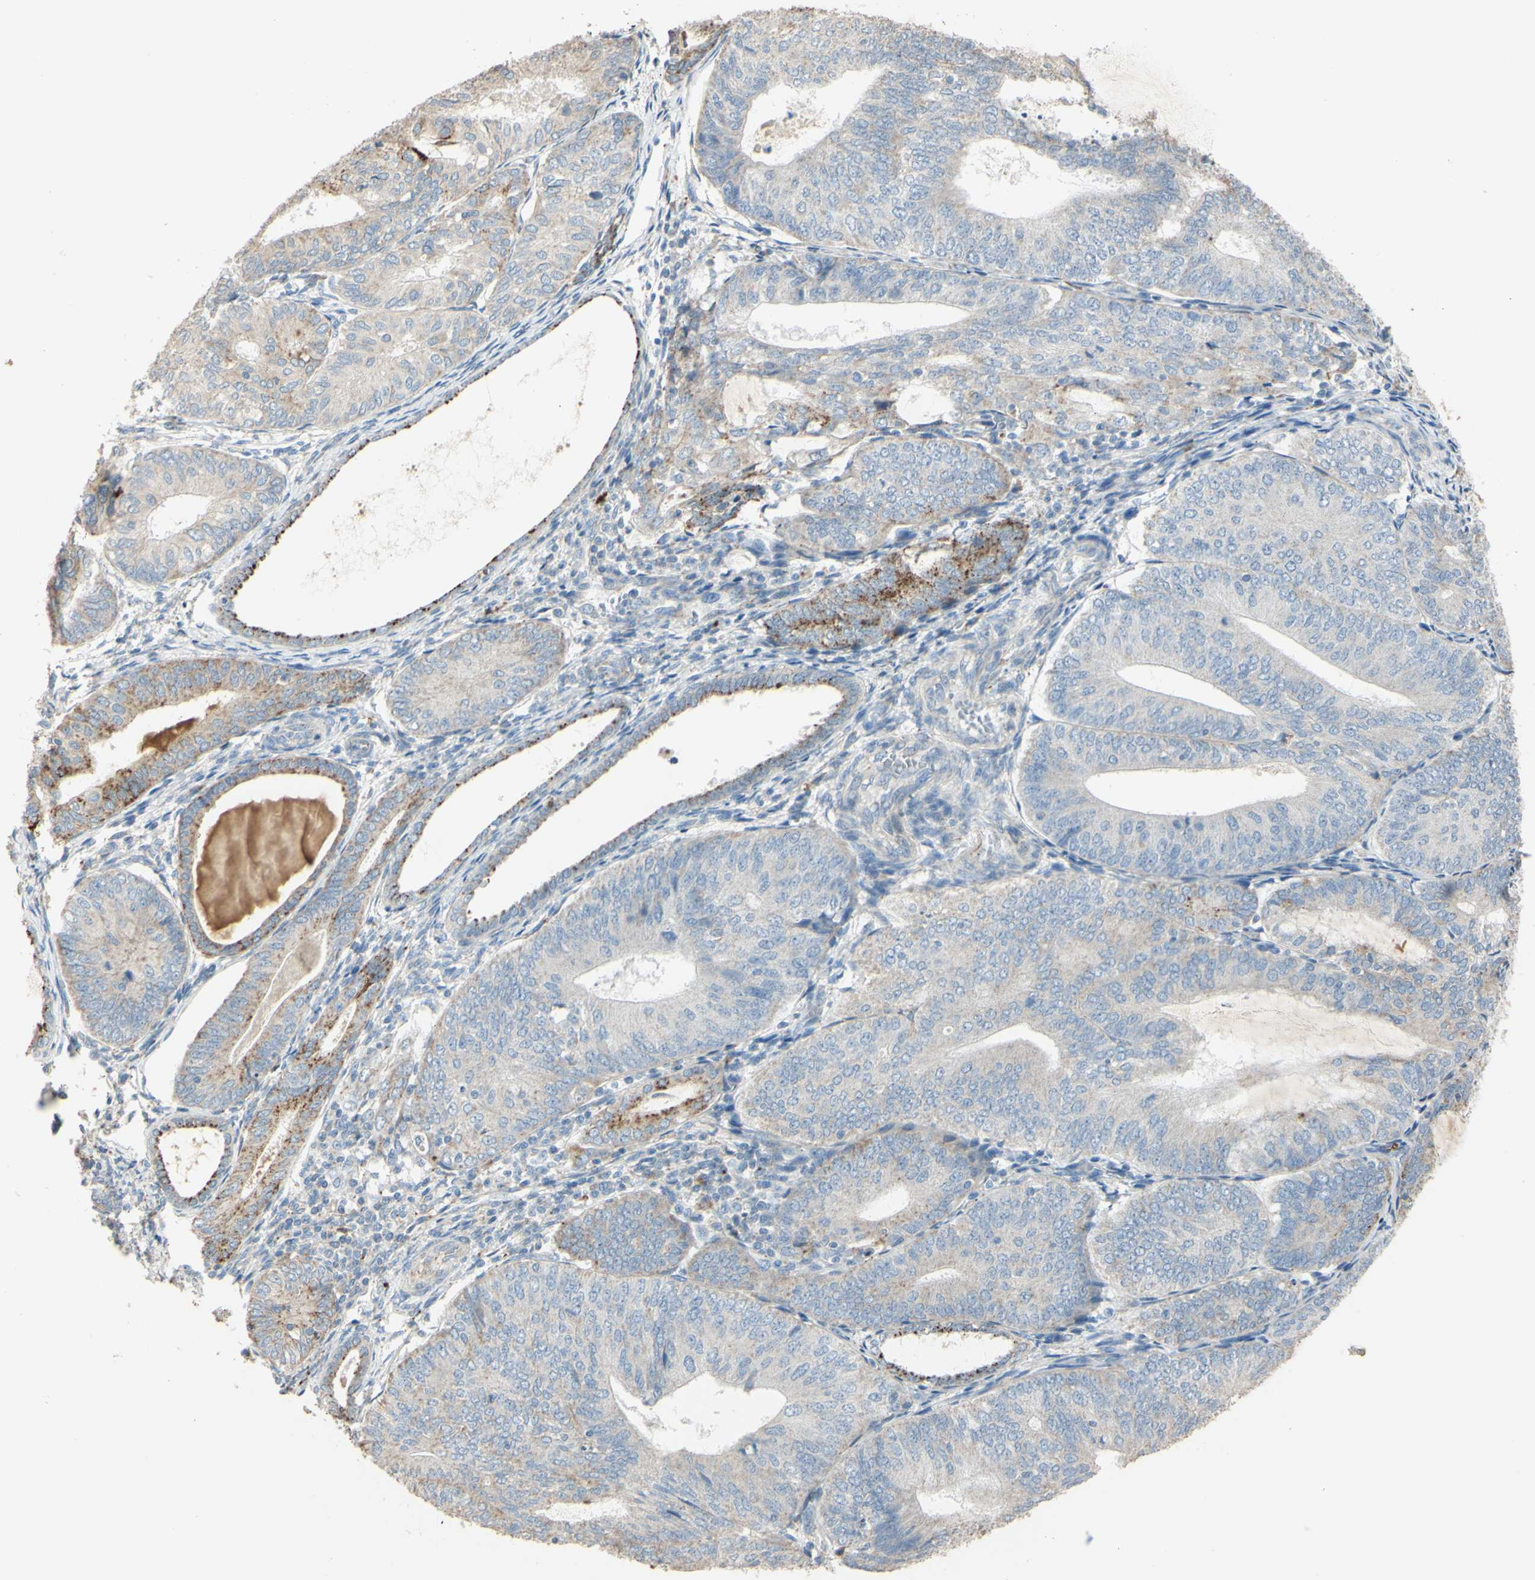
{"staining": {"intensity": "weak", "quantity": ">75%", "location": "cytoplasmic/membranous"}, "tissue": "endometrial cancer", "cell_type": "Tumor cells", "image_type": "cancer", "snomed": [{"axis": "morphology", "description": "Adenocarcinoma, NOS"}, {"axis": "topography", "description": "Endometrium"}], "caption": "The histopathology image shows staining of endometrial adenocarcinoma, revealing weak cytoplasmic/membranous protein positivity (brown color) within tumor cells.", "gene": "ANGPTL1", "patient": {"sex": "female", "age": 81}}